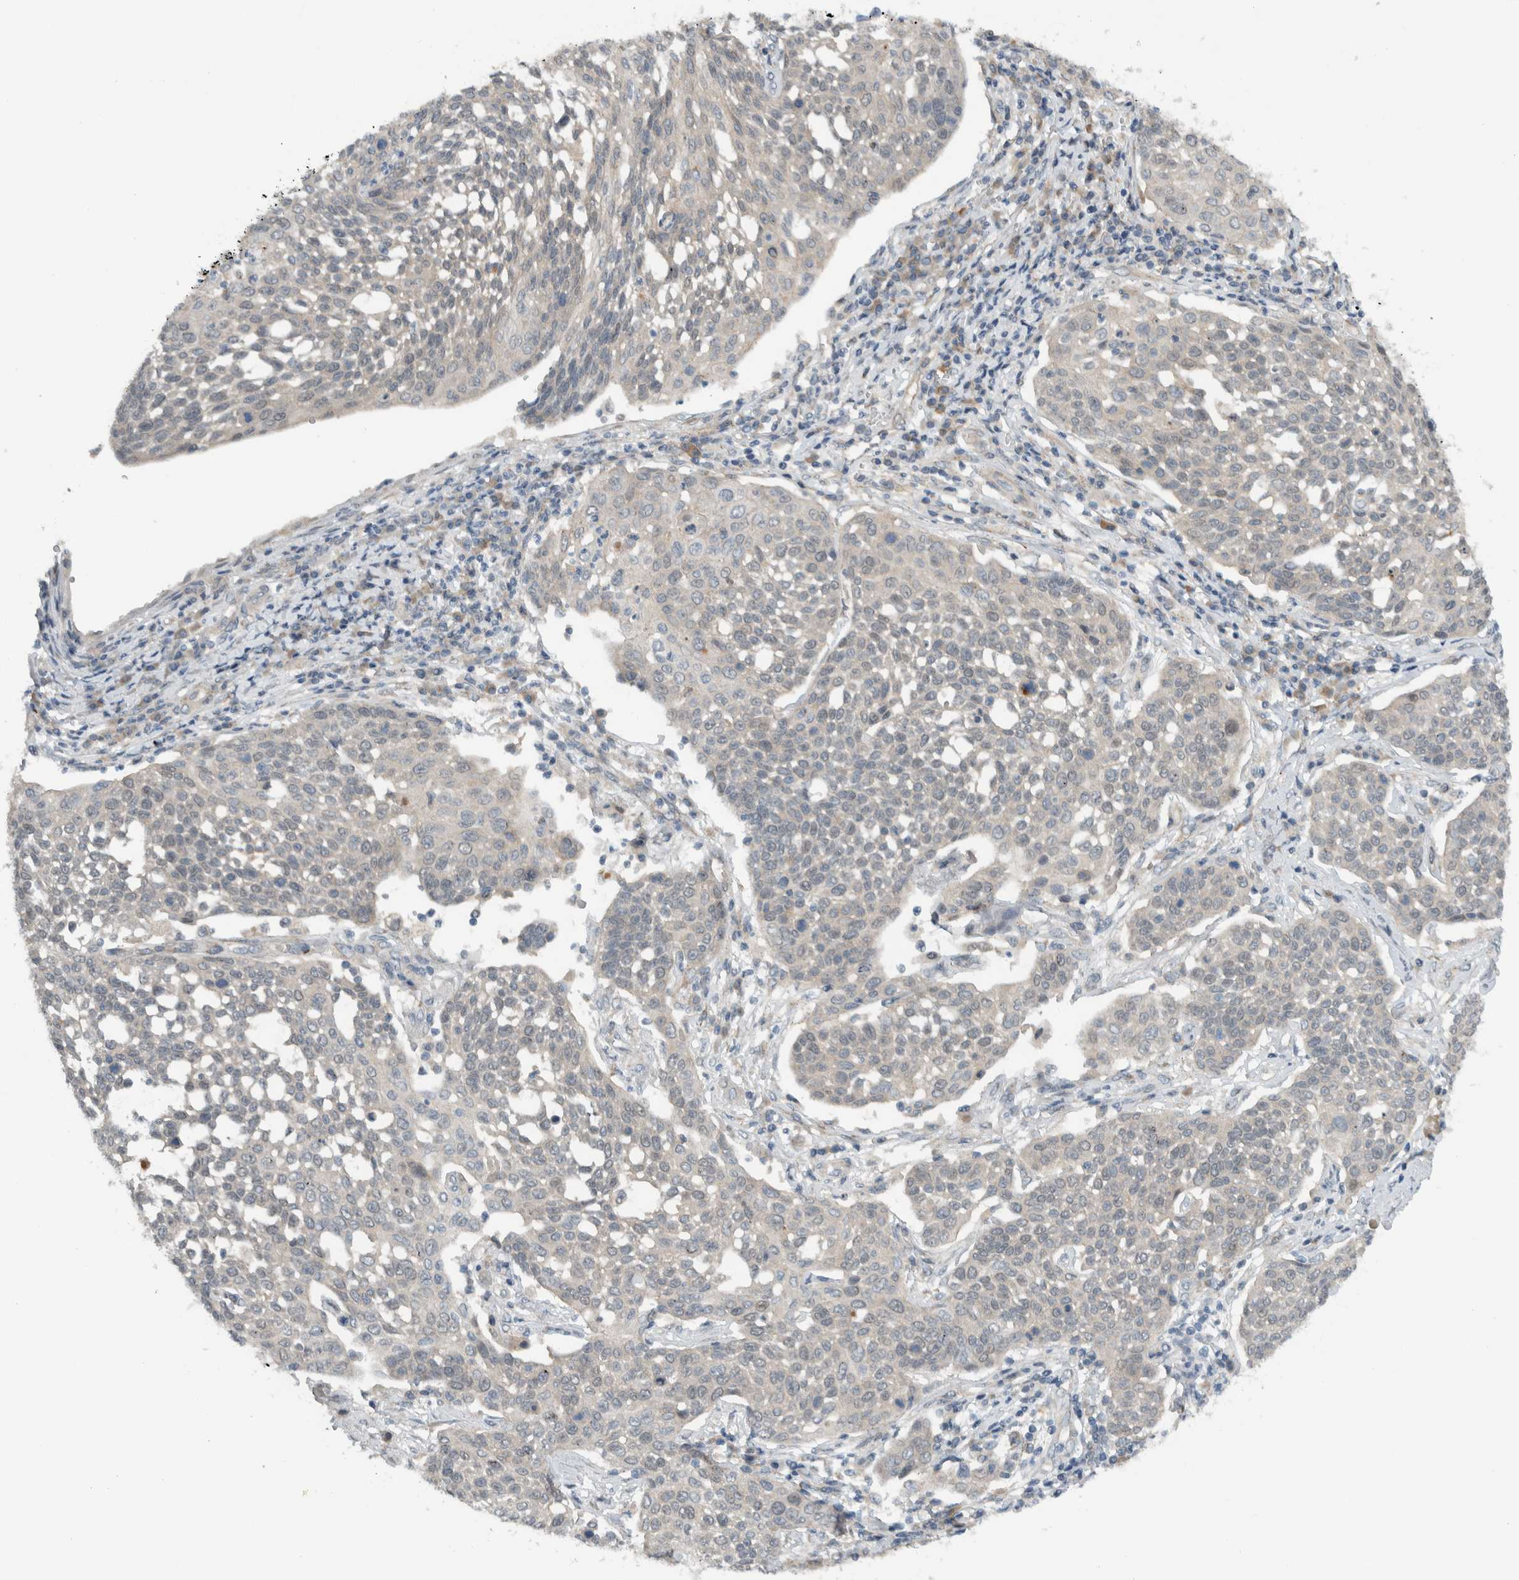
{"staining": {"intensity": "negative", "quantity": "none", "location": "none"}, "tissue": "cervical cancer", "cell_type": "Tumor cells", "image_type": "cancer", "snomed": [{"axis": "morphology", "description": "Squamous cell carcinoma, NOS"}, {"axis": "topography", "description": "Cervix"}], "caption": "IHC of cervical squamous cell carcinoma exhibits no expression in tumor cells.", "gene": "MPRIP", "patient": {"sex": "female", "age": 34}}